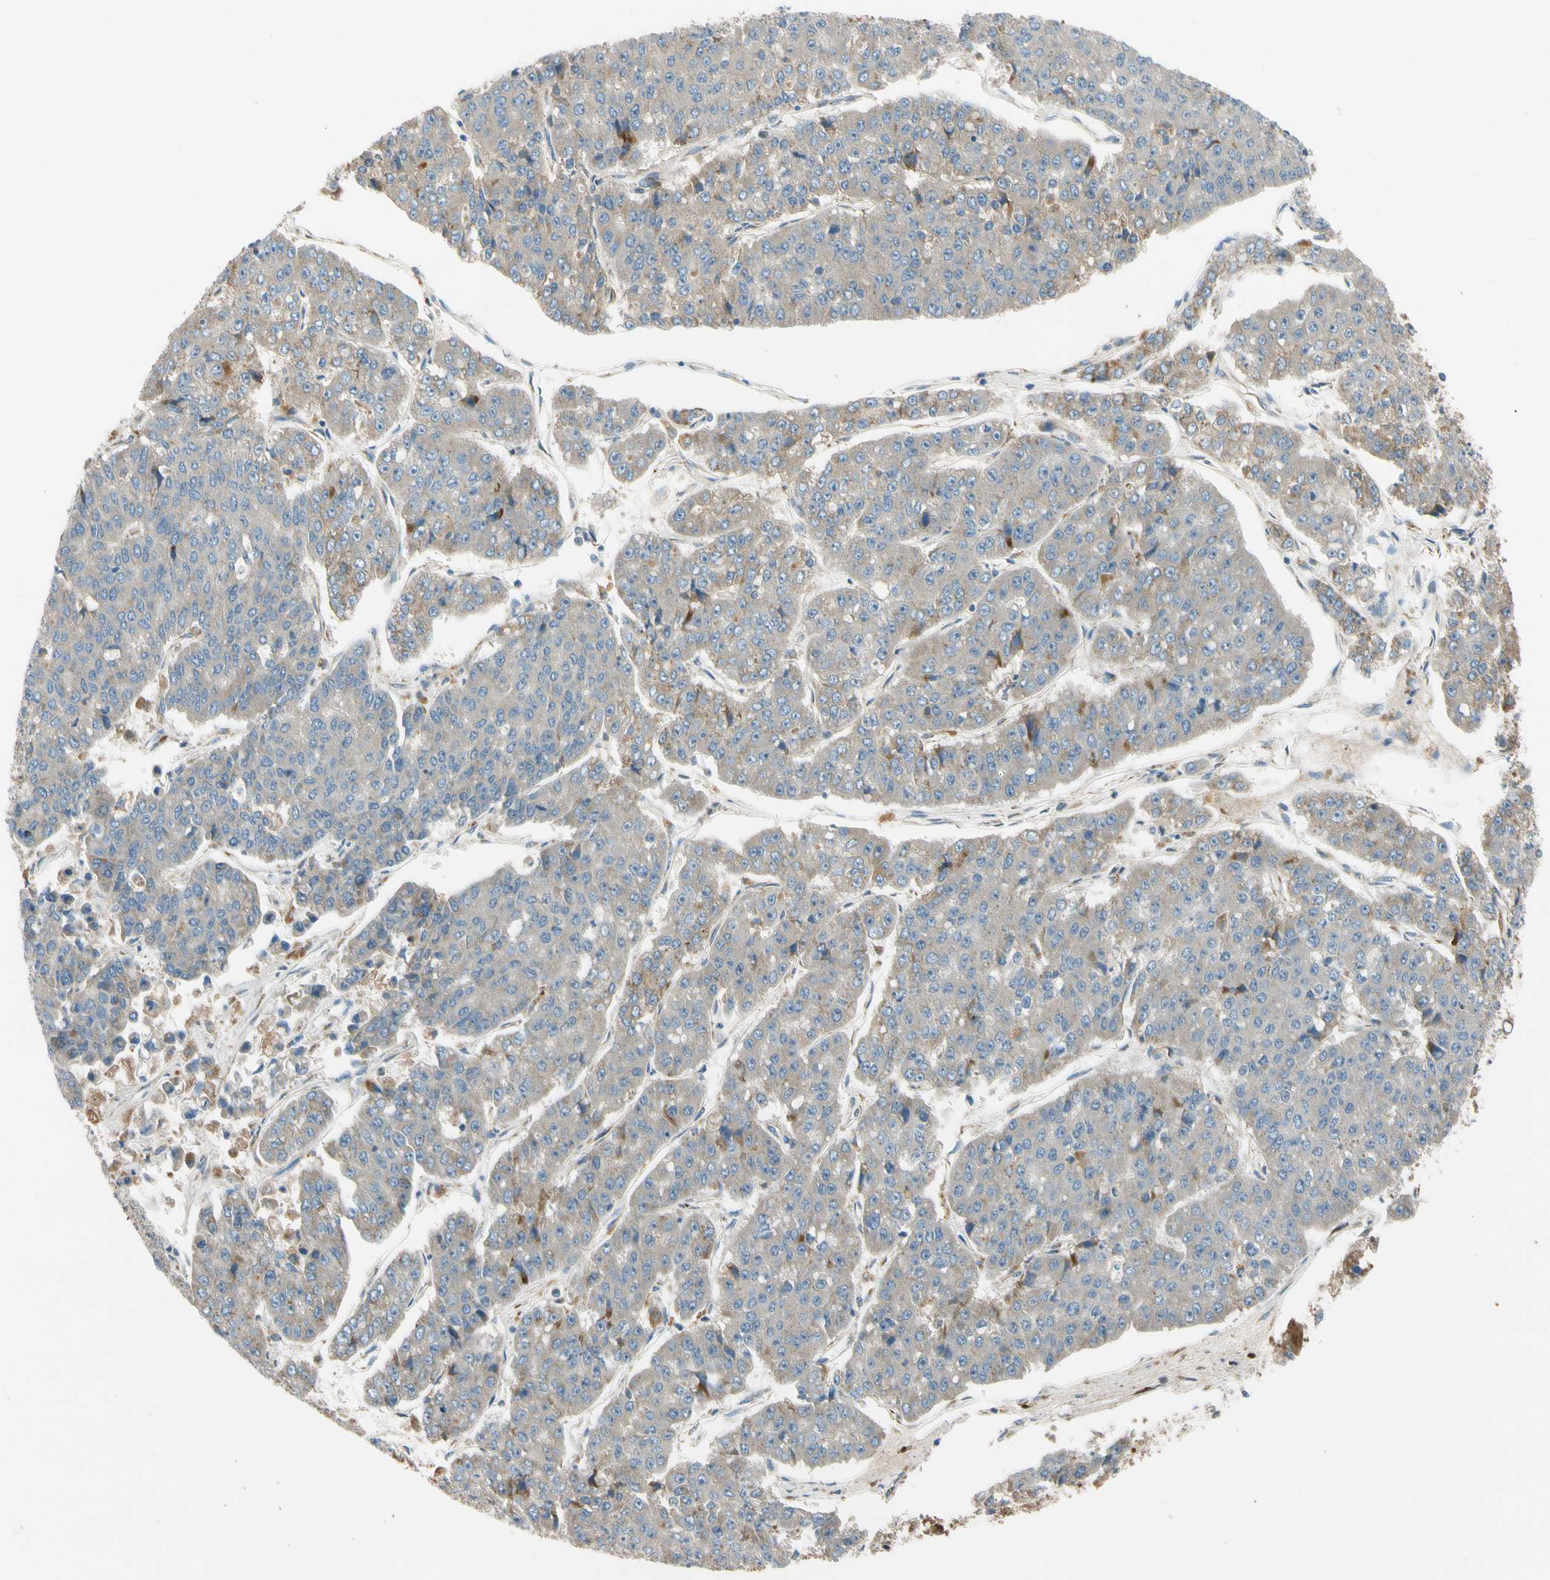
{"staining": {"intensity": "weak", "quantity": "25%-75%", "location": "cytoplasmic/membranous"}, "tissue": "pancreatic cancer", "cell_type": "Tumor cells", "image_type": "cancer", "snomed": [{"axis": "morphology", "description": "Adenocarcinoma, NOS"}, {"axis": "topography", "description": "Pancreas"}], "caption": "Protein staining of pancreatic adenocarcinoma tissue displays weak cytoplasmic/membranous expression in about 25%-75% of tumor cells.", "gene": "MST1R", "patient": {"sex": "male", "age": 50}}